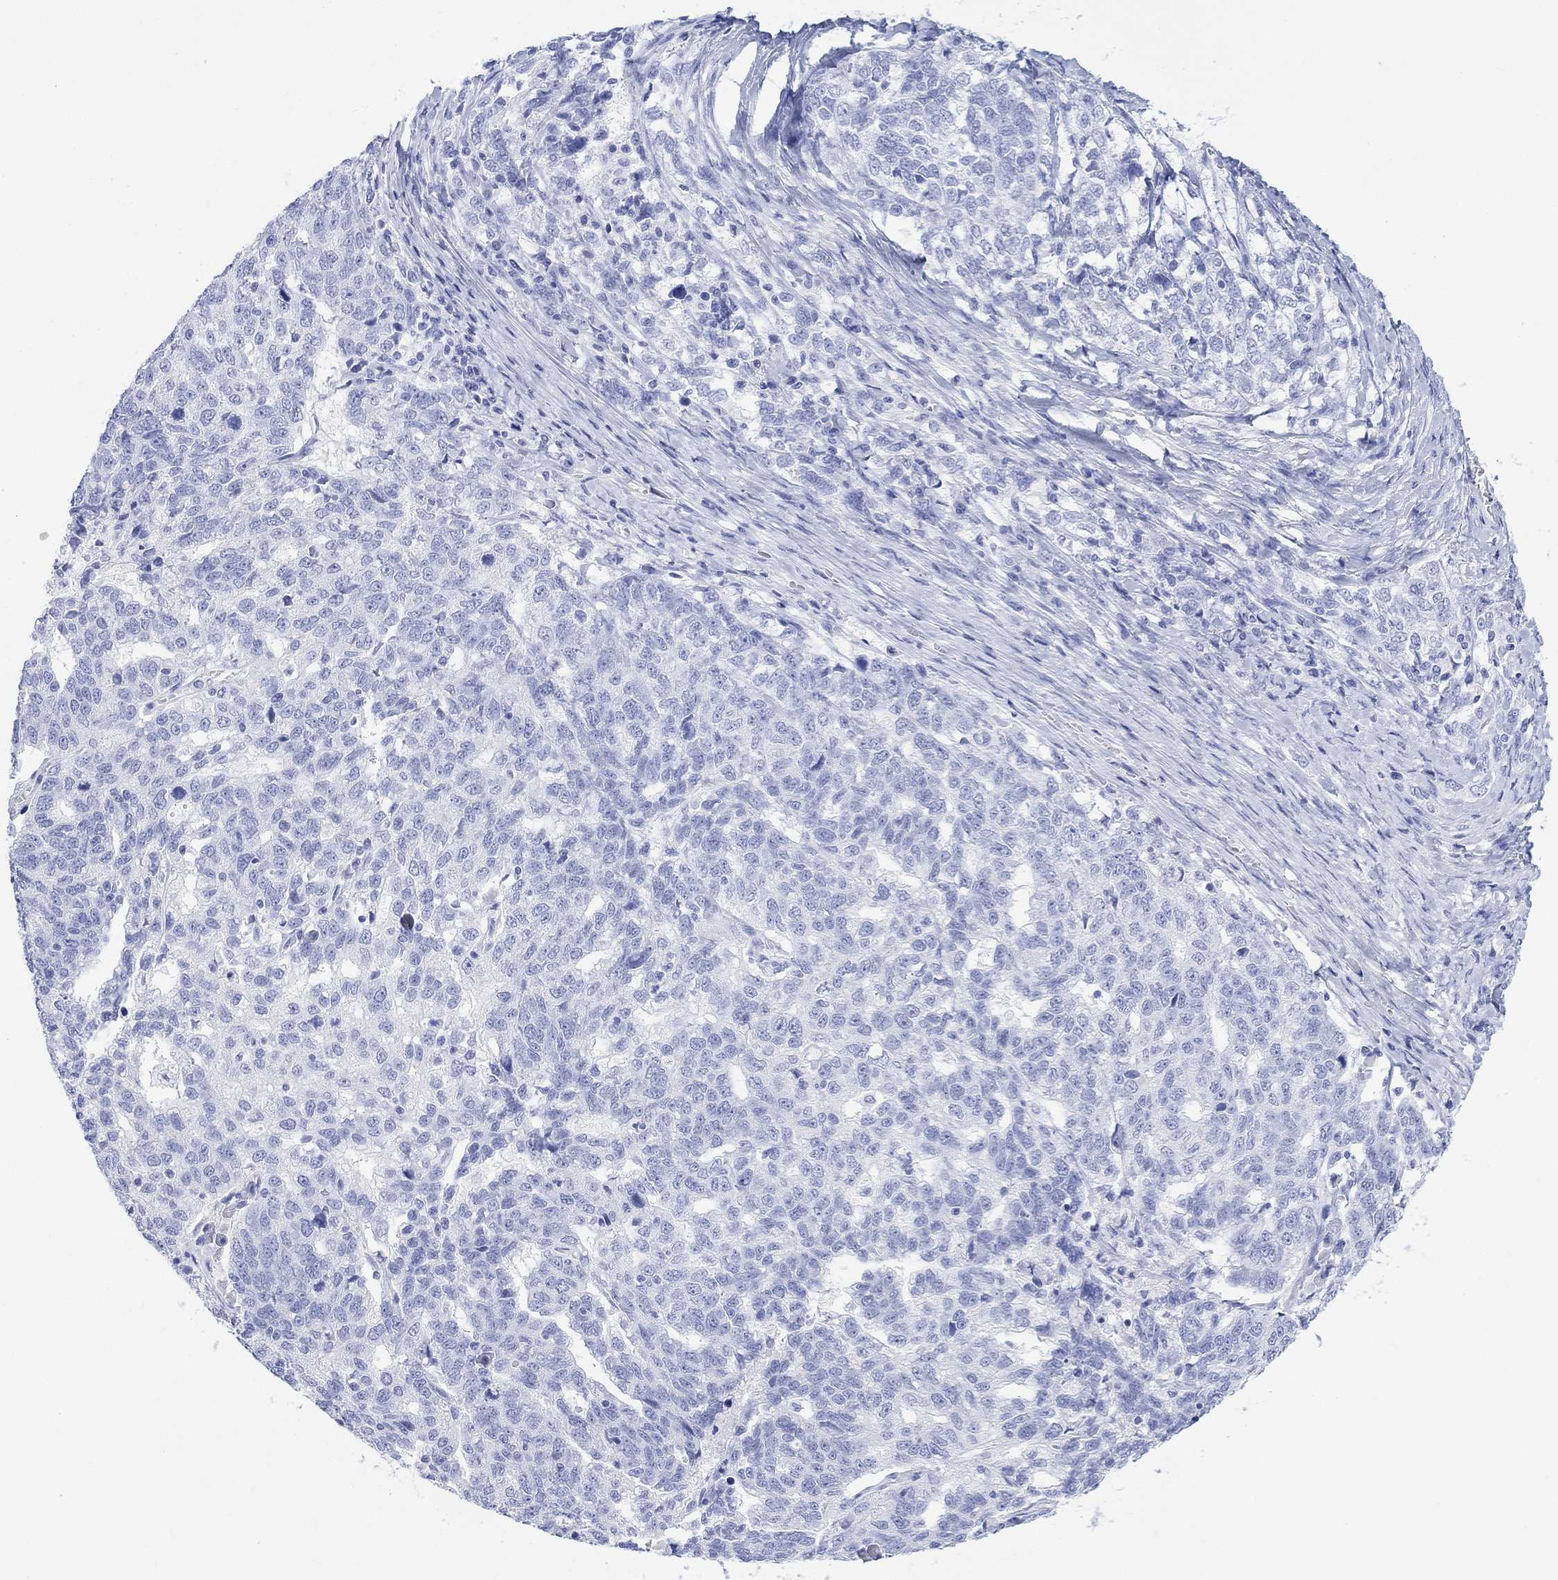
{"staining": {"intensity": "negative", "quantity": "none", "location": "none"}, "tissue": "ovarian cancer", "cell_type": "Tumor cells", "image_type": "cancer", "snomed": [{"axis": "morphology", "description": "Cystadenocarcinoma, serous, NOS"}, {"axis": "topography", "description": "Ovary"}], "caption": "IHC of ovarian serous cystadenocarcinoma exhibits no positivity in tumor cells. (Immunohistochemistry (ihc), brightfield microscopy, high magnification).", "gene": "CELF4", "patient": {"sex": "female", "age": 71}}